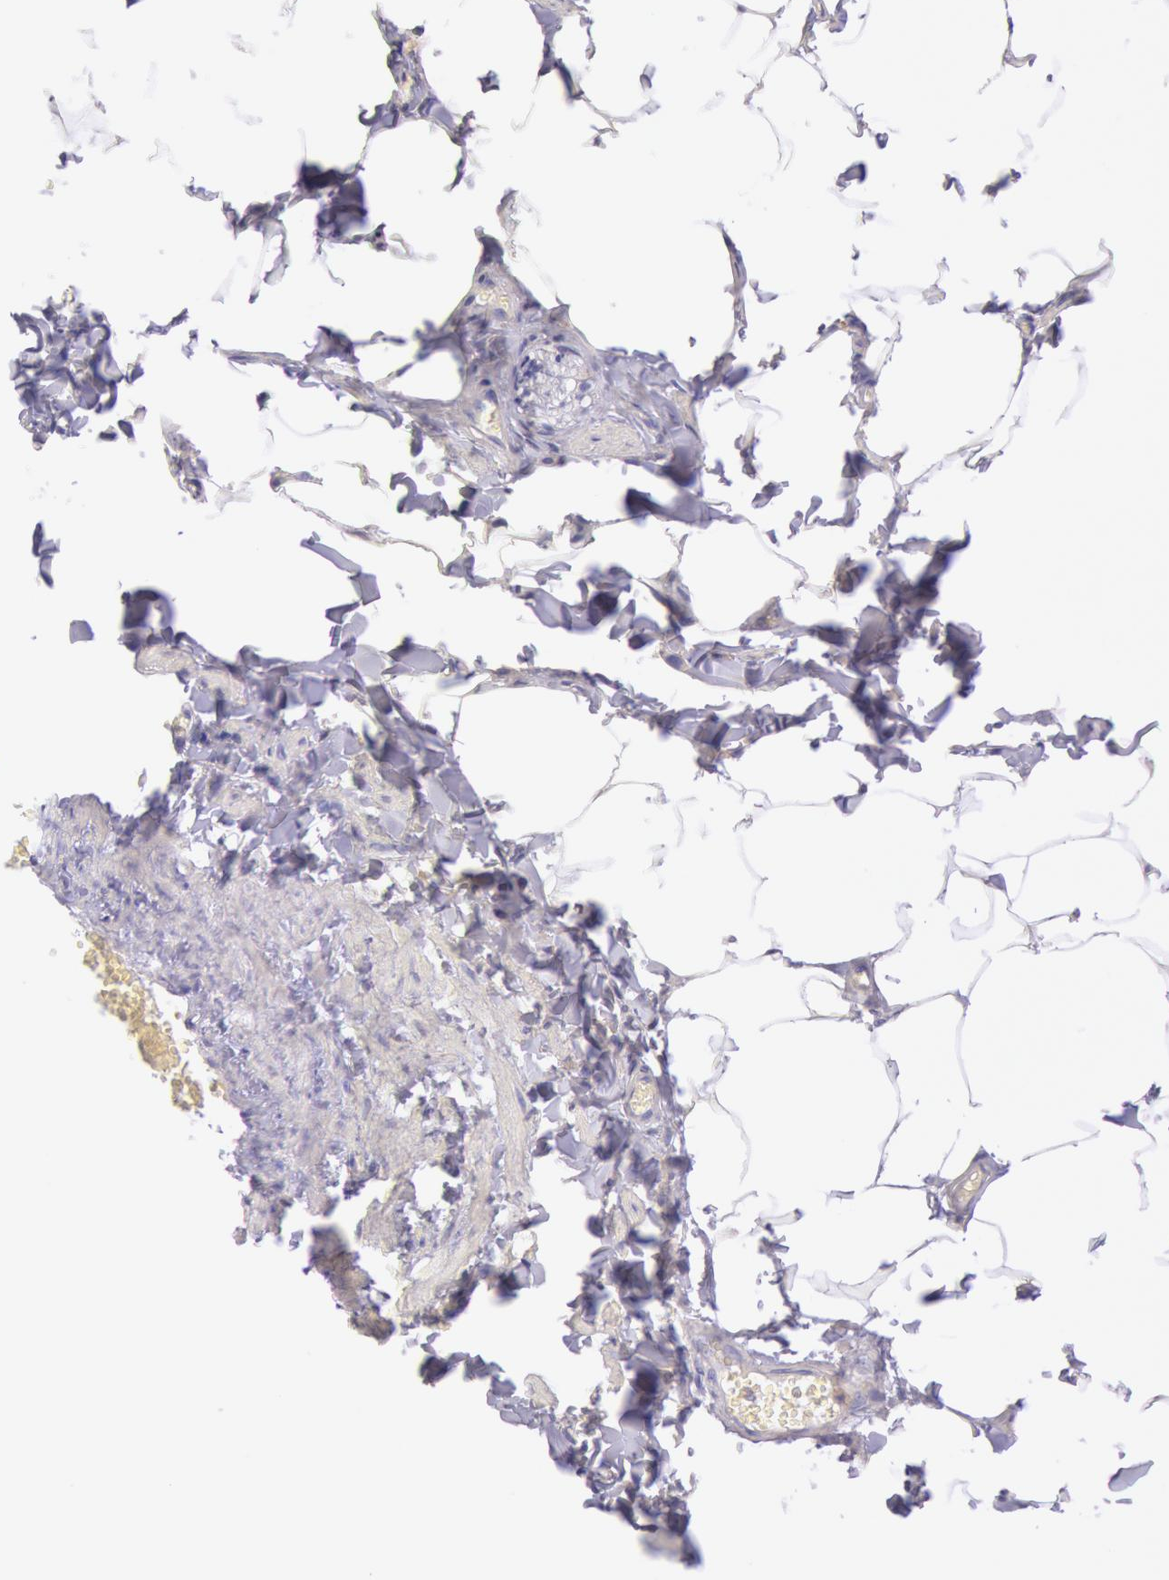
{"staining": {"intensity": "negative", "quantity": "none", "location": "none"}, "tissue": "adipose tissue", "cell_type": "Adipocytes", "image_type": "normal", "snomed": [{"axis": "morphology", "description": "Normal tissue, NOS"}, {"axis": "topography", "description": "Vascular tissue"}], "caption": "Photomicrograph shows no protein staining in adipocytes of benign adipose tissue. The staining is performed using DAB brown chromogen with nuclei counter-stained in using hematoxylin.", "gene": "LYN", "patient": {"sex": "male", "age": 41}}